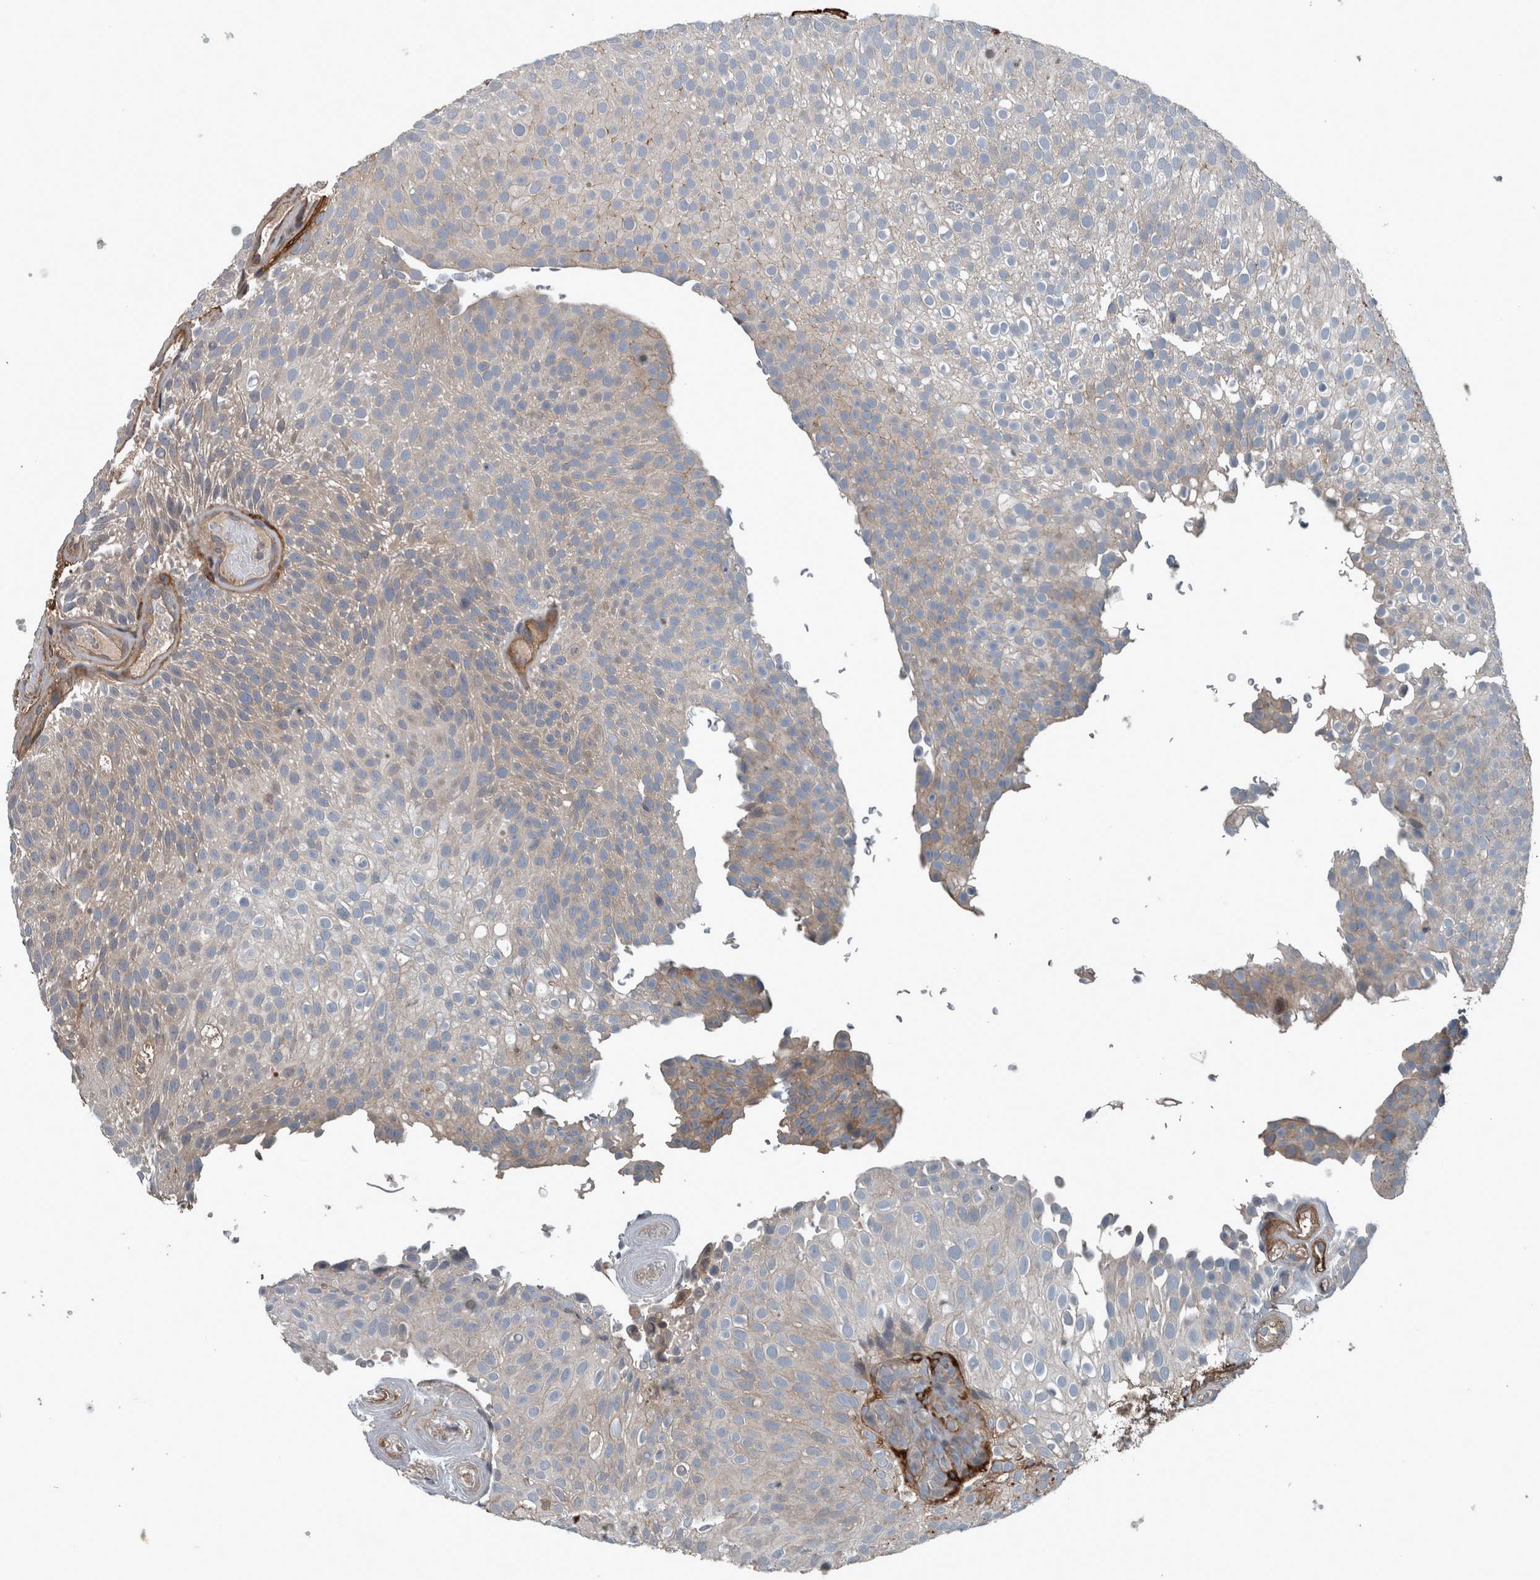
{"staining": {"intensity": "weak", "quantity": "<25%", "location": "cytoplasmic/membranous"}, "tissue": "urothelial cancer", "cell_type": "Tumor cells", "image_type": "cancer", "snomed": [{"axis": "morphology", "description": "Urothelial carcinoma, Low grade"}, {"axis": "topography", "description": "Urinary bladder"}], "caption": "DAB immunohistochemical staining of urothelial cancer reveals no significant staining in tumor cells.", "gene": "EXOC8", "patient": {"sex": "male", "age": 78}}